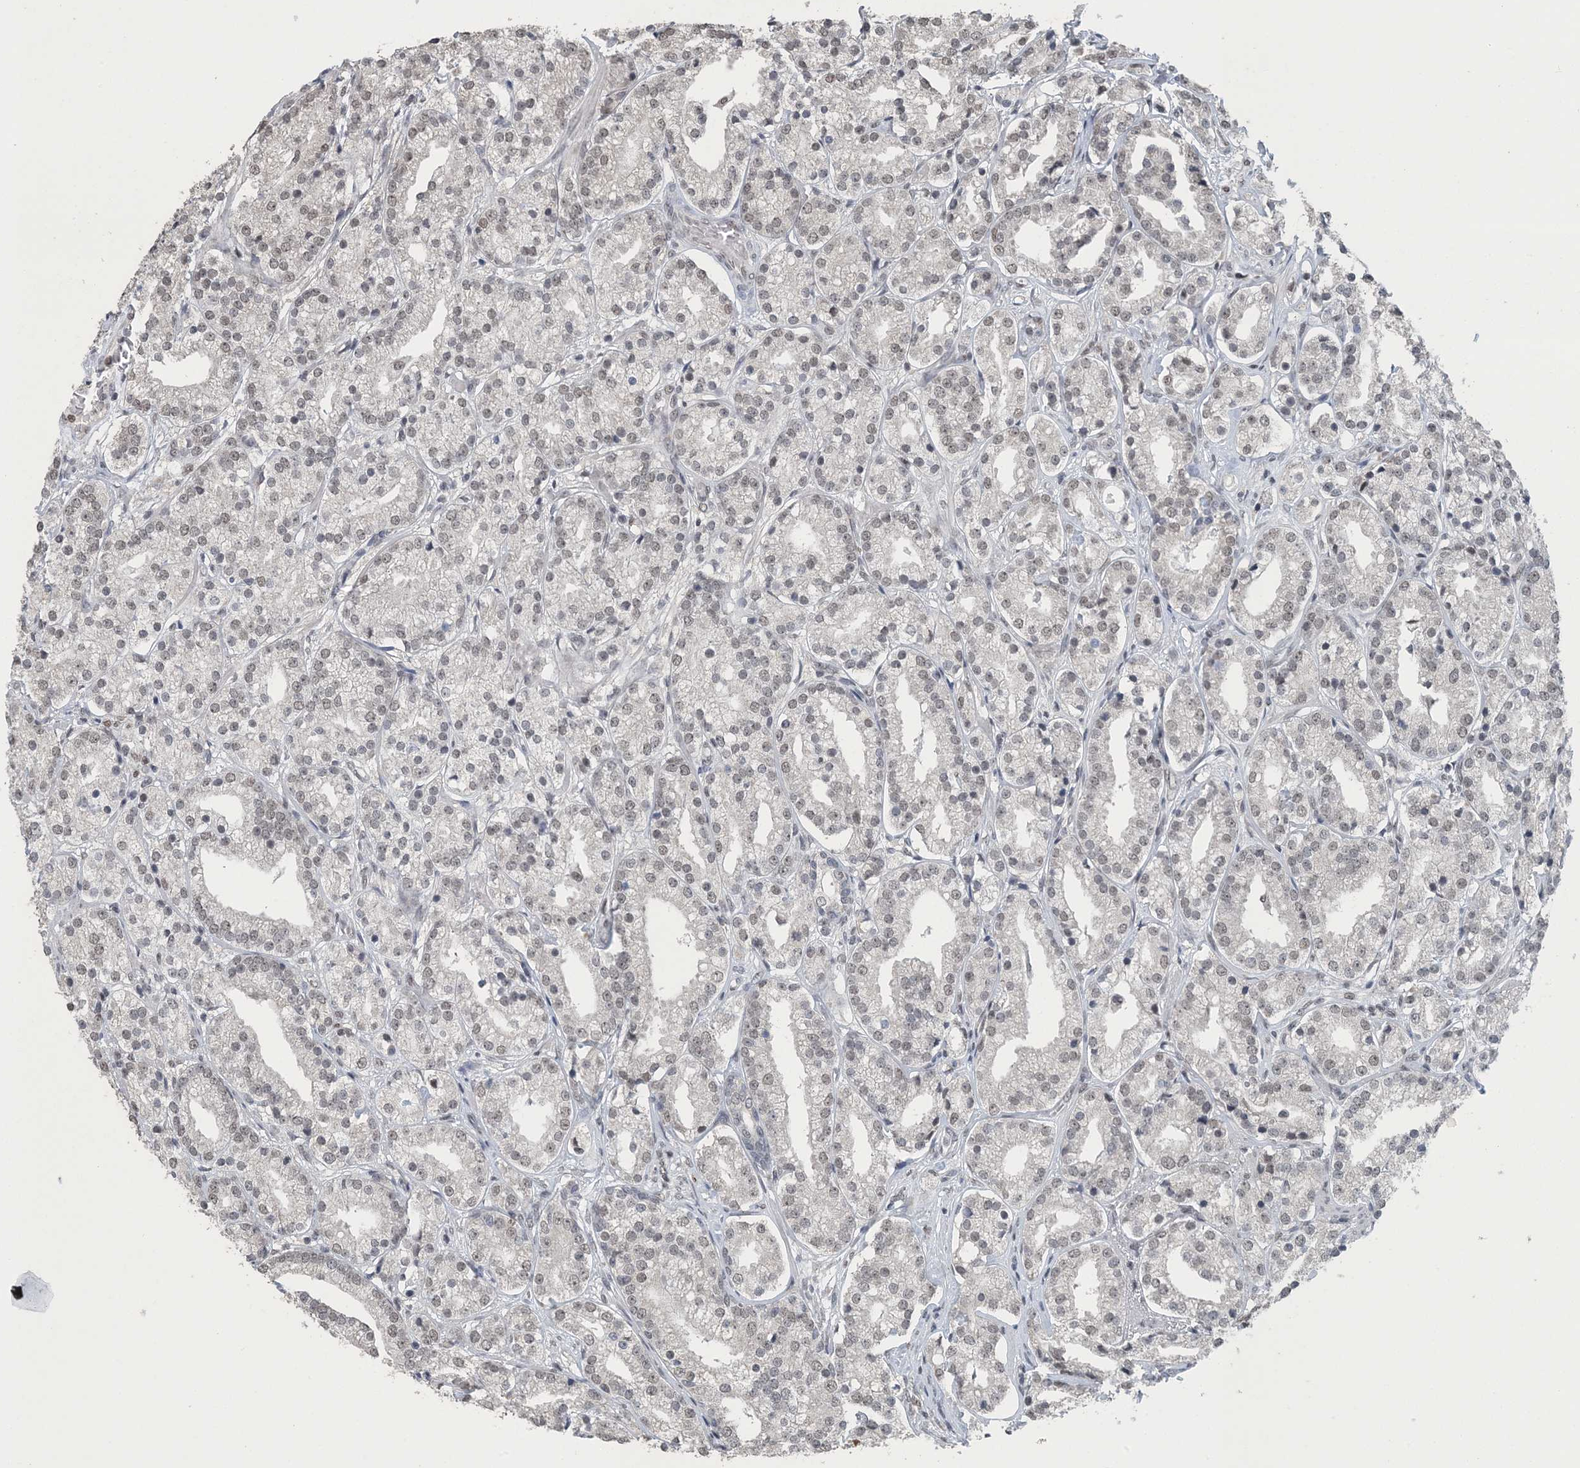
{"staining": {"intensity": "weak", "quantity": "<25%", "location": "nuclear"}, "tissue": "prostate cancer", "cell_type": "Tumor cells", "image_type": "cancer", "snomed": [{"axis": "morphology", "description": "Adenocarcinoma, High grade"}, {"axis": "topography", "description": "Prostate"}], "caption": "The IHC image has no significant staining in tumor cells of adenocarcinoma (high-grade) (prostate) tissue.", "gene": "MBD2", "patient": {"sex": "male", "age": 69}}